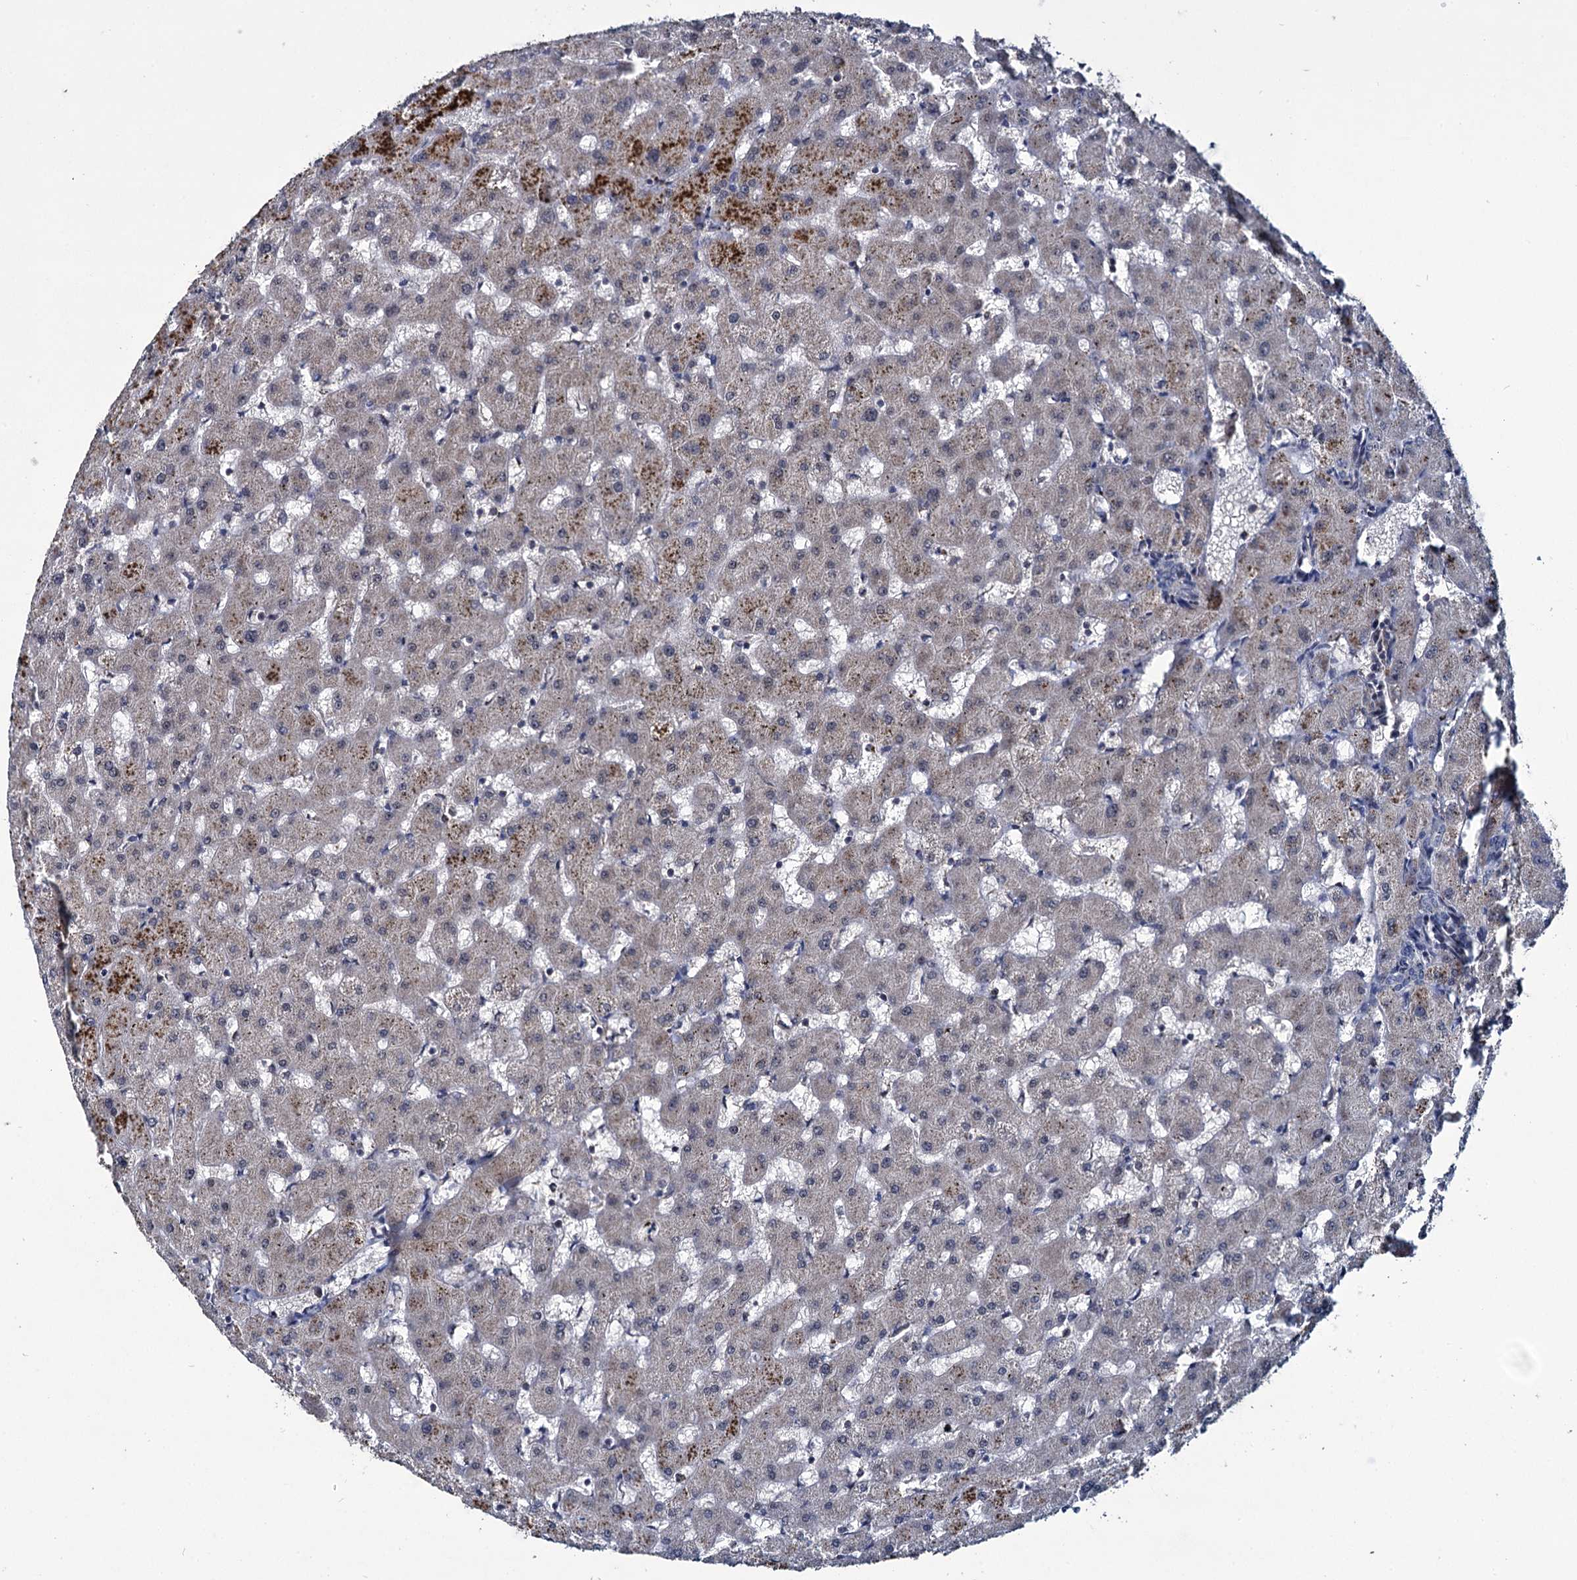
{"staining": {"intensity": "negative", "quantity": "none", "location": "none"}, "tissue": "liver", "cell_type": "Cholangiocytes", "image_type": "normal", "snomed": [{"axis": "morphology", "description": "Normal tissue, NOS"}, {"axis": "topography", "description": "Liver"}], "caption": "A high-resolution image shows immunohistochemistry staining of unremarkable liver, which reveals no significant staining in cholangiocytes. Nuclei are stained in blue.", "gene": "RPUSD4", "patient": {"sex": "female", "age": 63}}